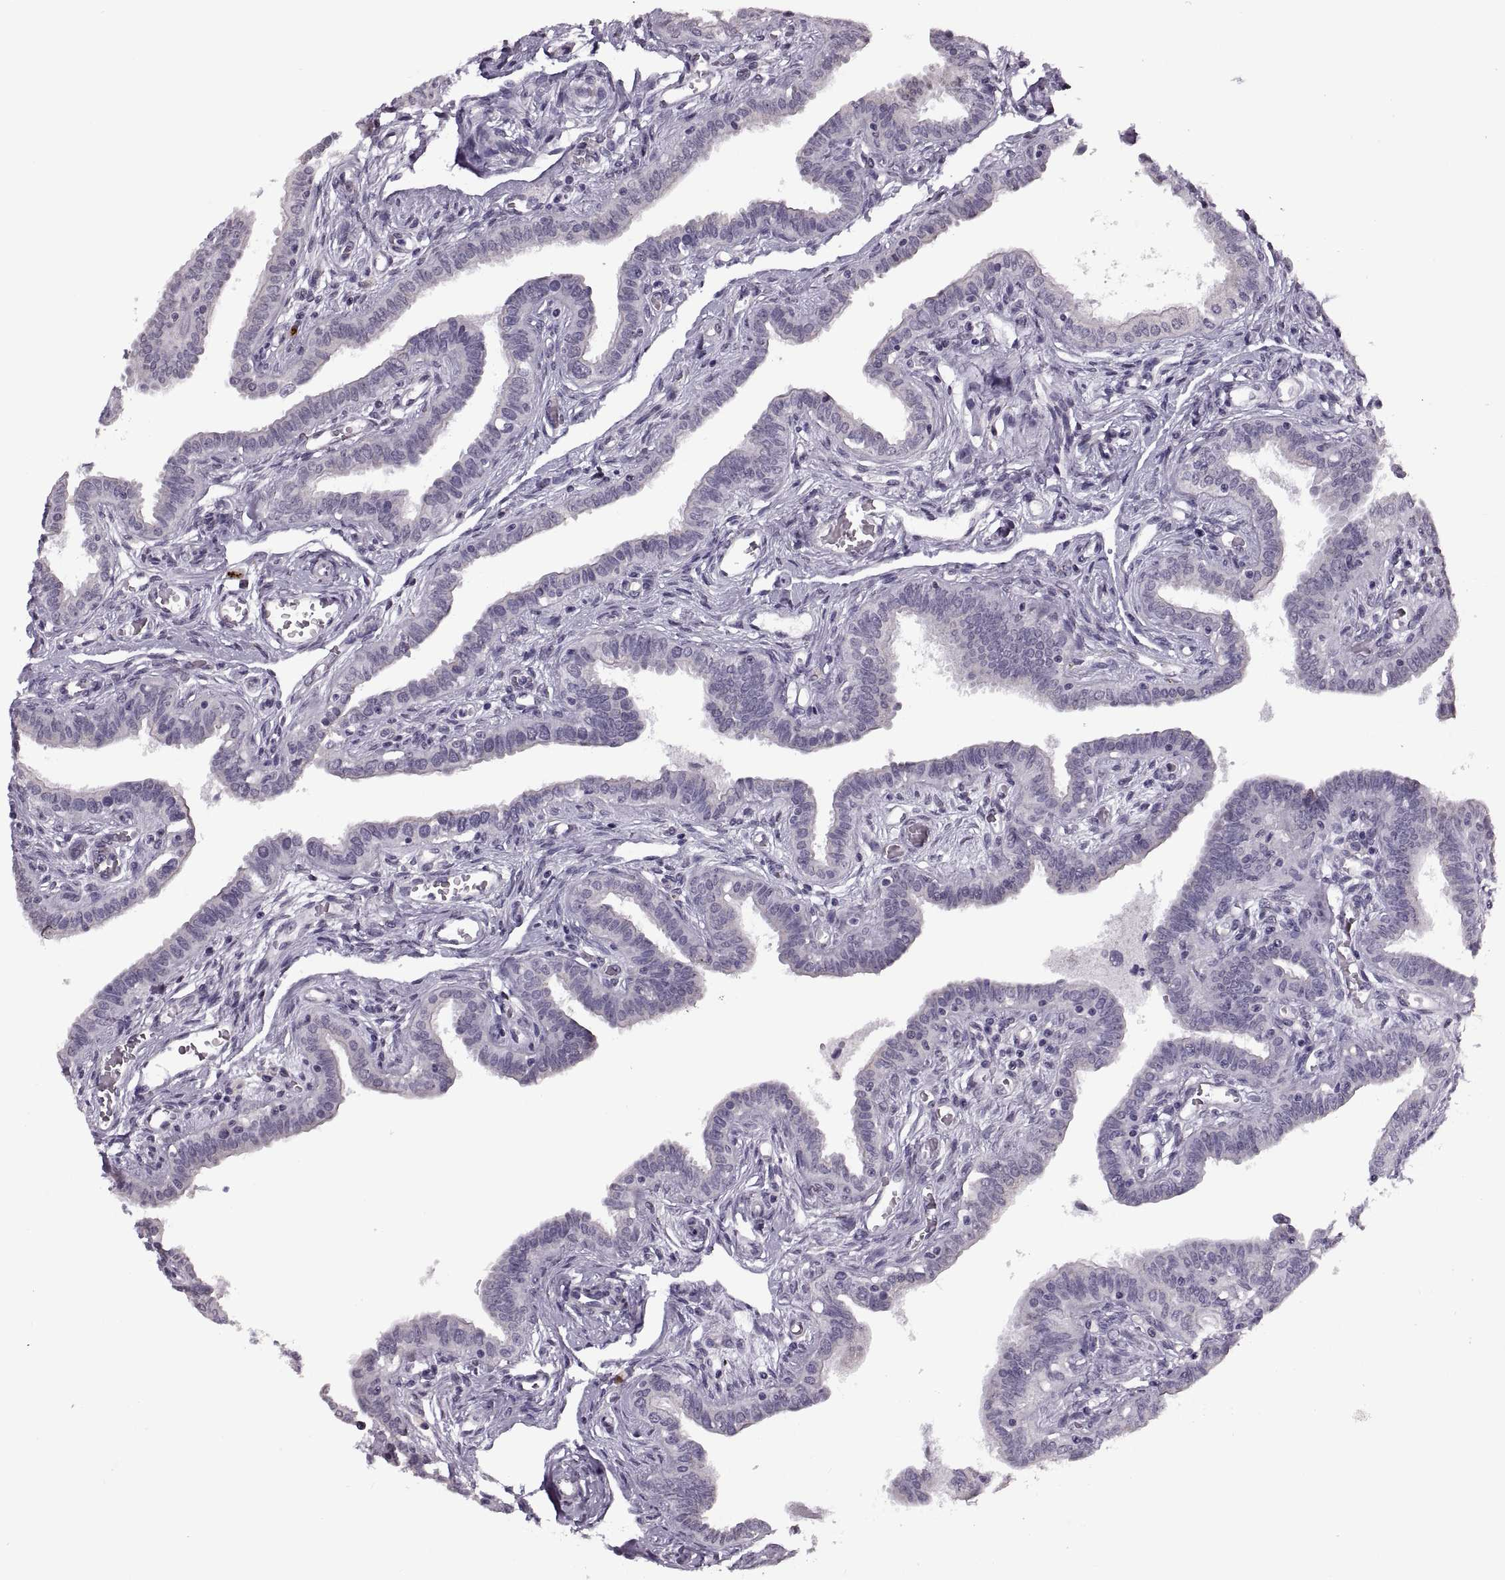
{"staining": {"intensity": "negative", "quantity": "none", "location": "none"}, "tissue": "fallopian tube", "cell_type": "Glandular cells", "image_type": "normal", "snomed": [{"axis": "morphology", "description": "Normal tissue, NOS"}, {"axis": "morphology", "description": "Carcinoma, endometroid"}, {"axis": "topography", "description": "Fallopian tube"}, {"axis": "topography", "description": "Ovary"}], "caption": "Protein analysis of normal fallopian tube reveals no significant staining in glandular cells.", "gene": "PRSS37", "patient": {"sex": "female", "age": 42}}